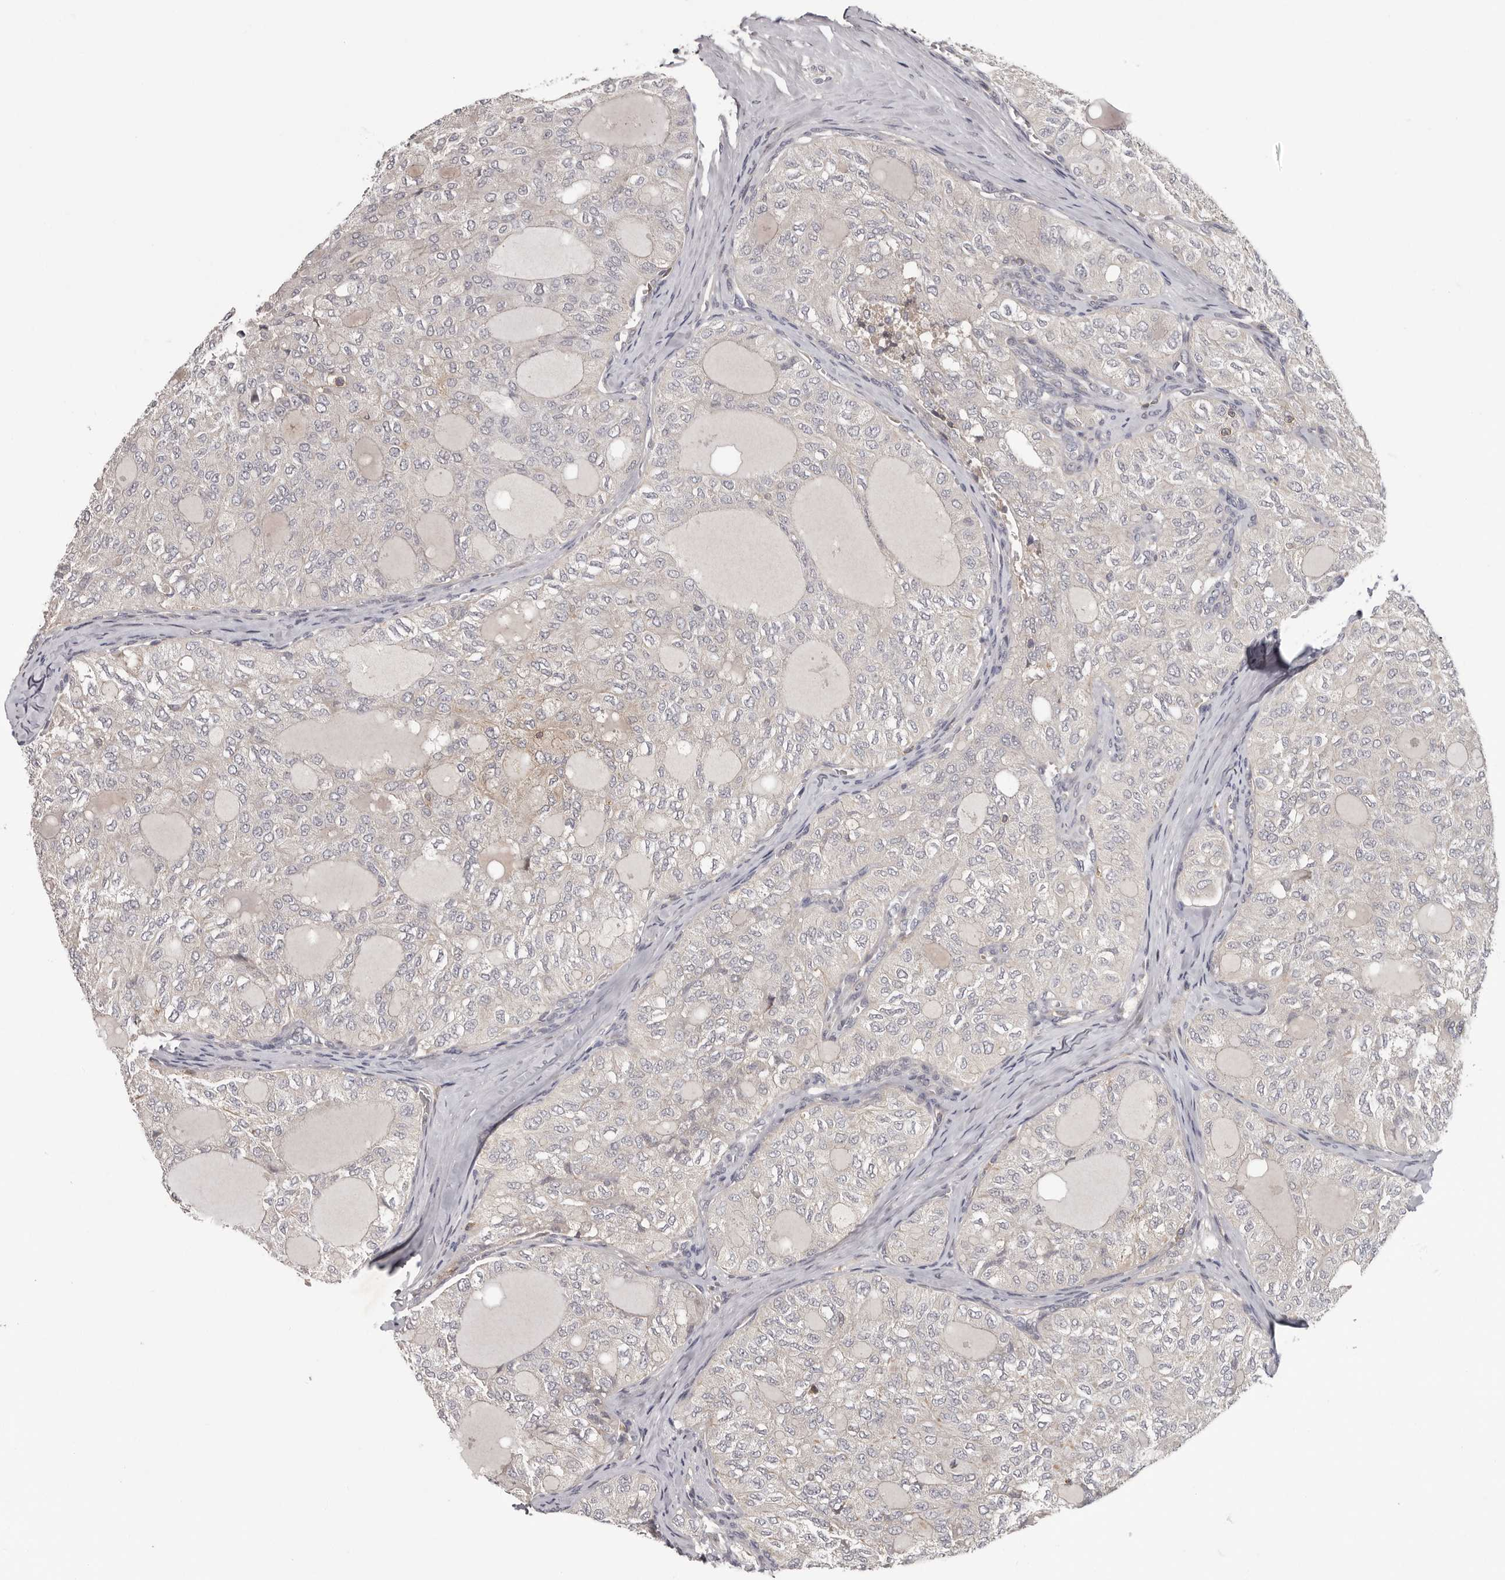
{"staining": {"intensity": "negative", "quantity": "none", "location": "none"}, "tissue": "thyroid cancer", "cell_type": "Tumor cells", "image_type": "cancer", "snomed": [{"axis": "morphology", "description": "Follicular adenoma carcinoma, NOS"}, {"axis": "topography", "description": "Thyroid gland"}], "caption": "Tumor cells show no significant expression in follicular adenoma carcinoma (thyroid).", "gene": "ANKRD44", "patient": {"sex": "male", "age": 75}}